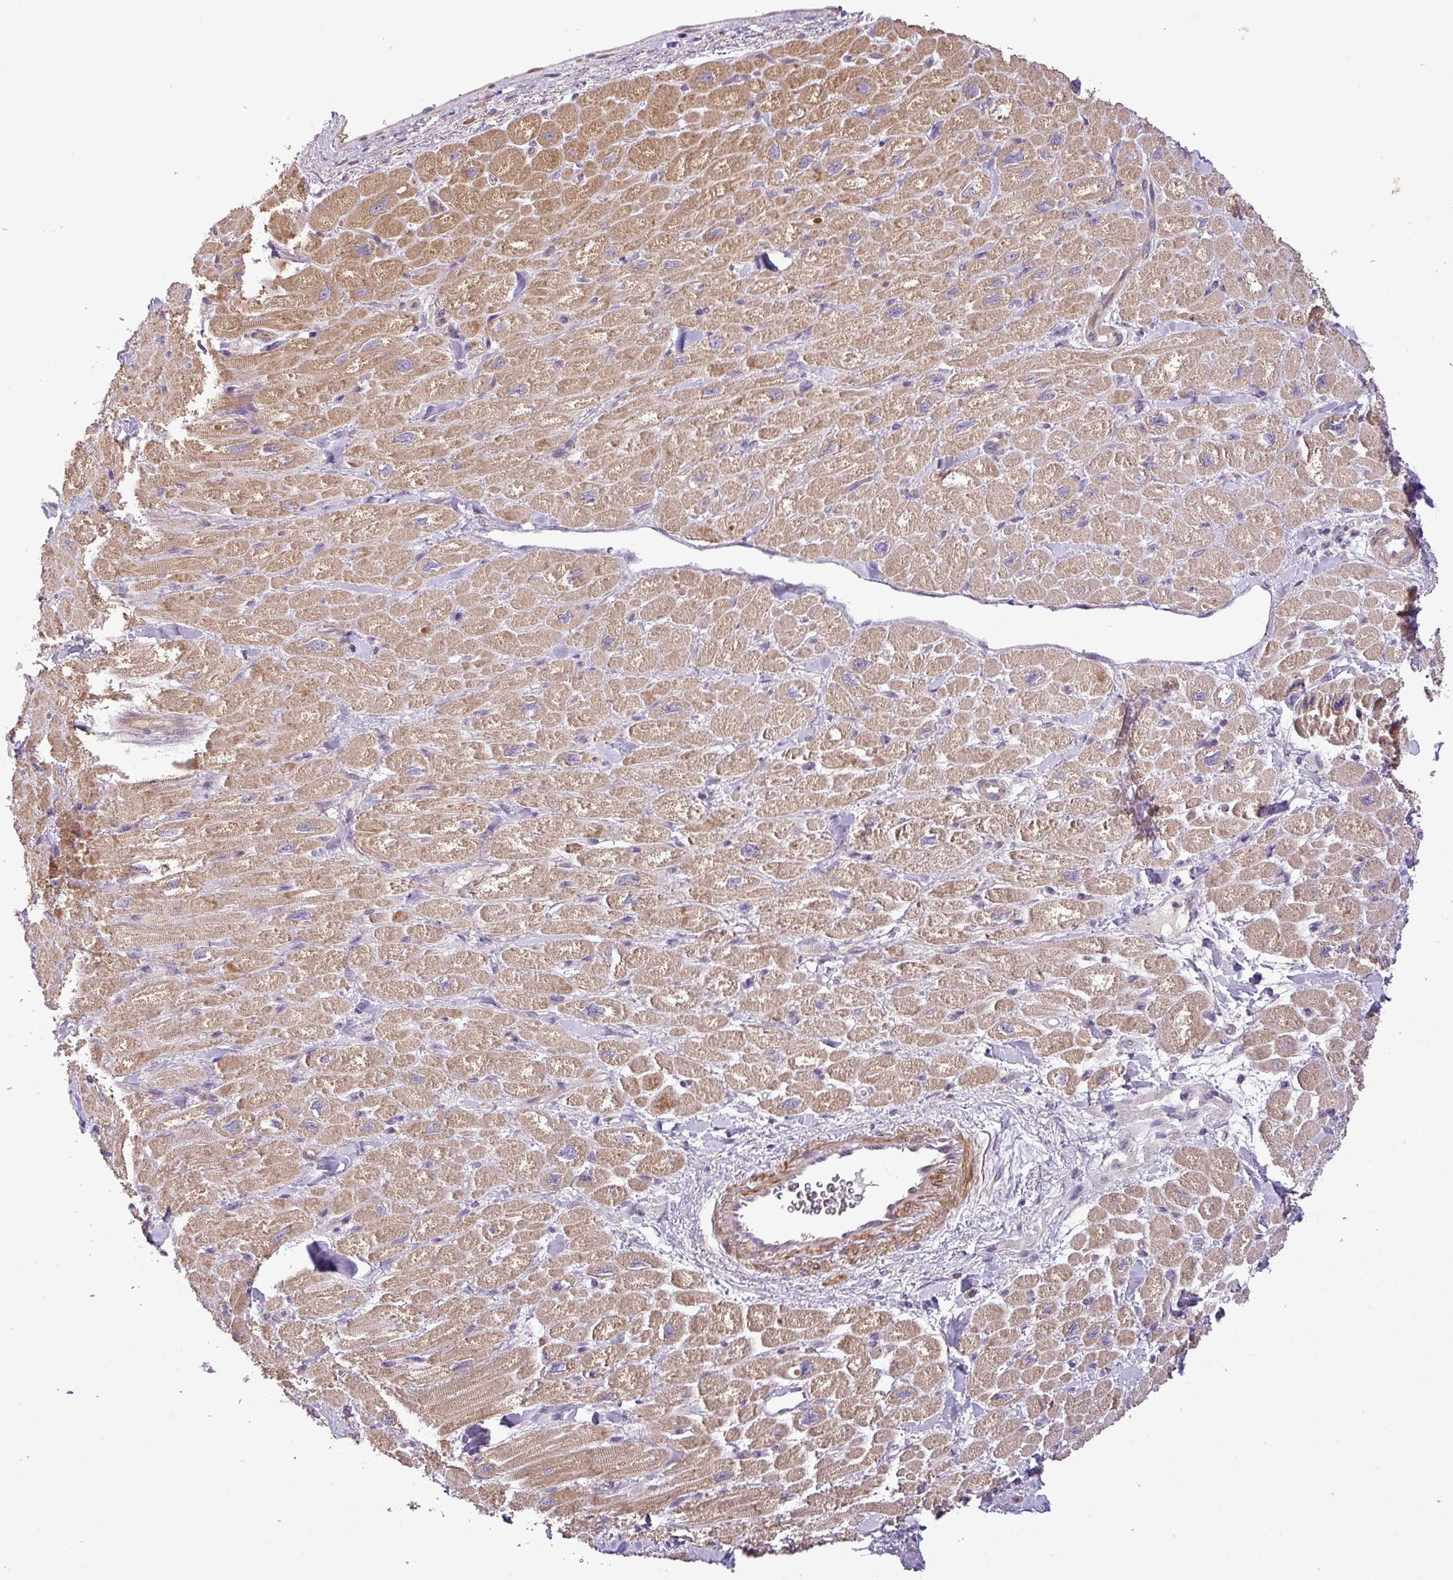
{"staining": {"intensity": "weak", "quantity": ">75%", "location": "cytoplasmic/membranous"}, "tissue": "heart muscle", "cell_type": "Cardiomyocytes", "image_type": "normal", "snomed": [{"axis": "morphology", "description": "Normal tissue, NOS"}, {"axis": "topography", "description": "Heart"}], "caption": "Brown immunohistochemical staining in benign human heart muscle displays weak cytoplasmic/membranous expression in about >75% of cardiomyocytes. (DAB (3,3'-diaminobenzidine) = brown stain, brightfield microscopy at high magnification).", "gene": "MOCS3", "patient": {"sex": "male", "age": 65}}